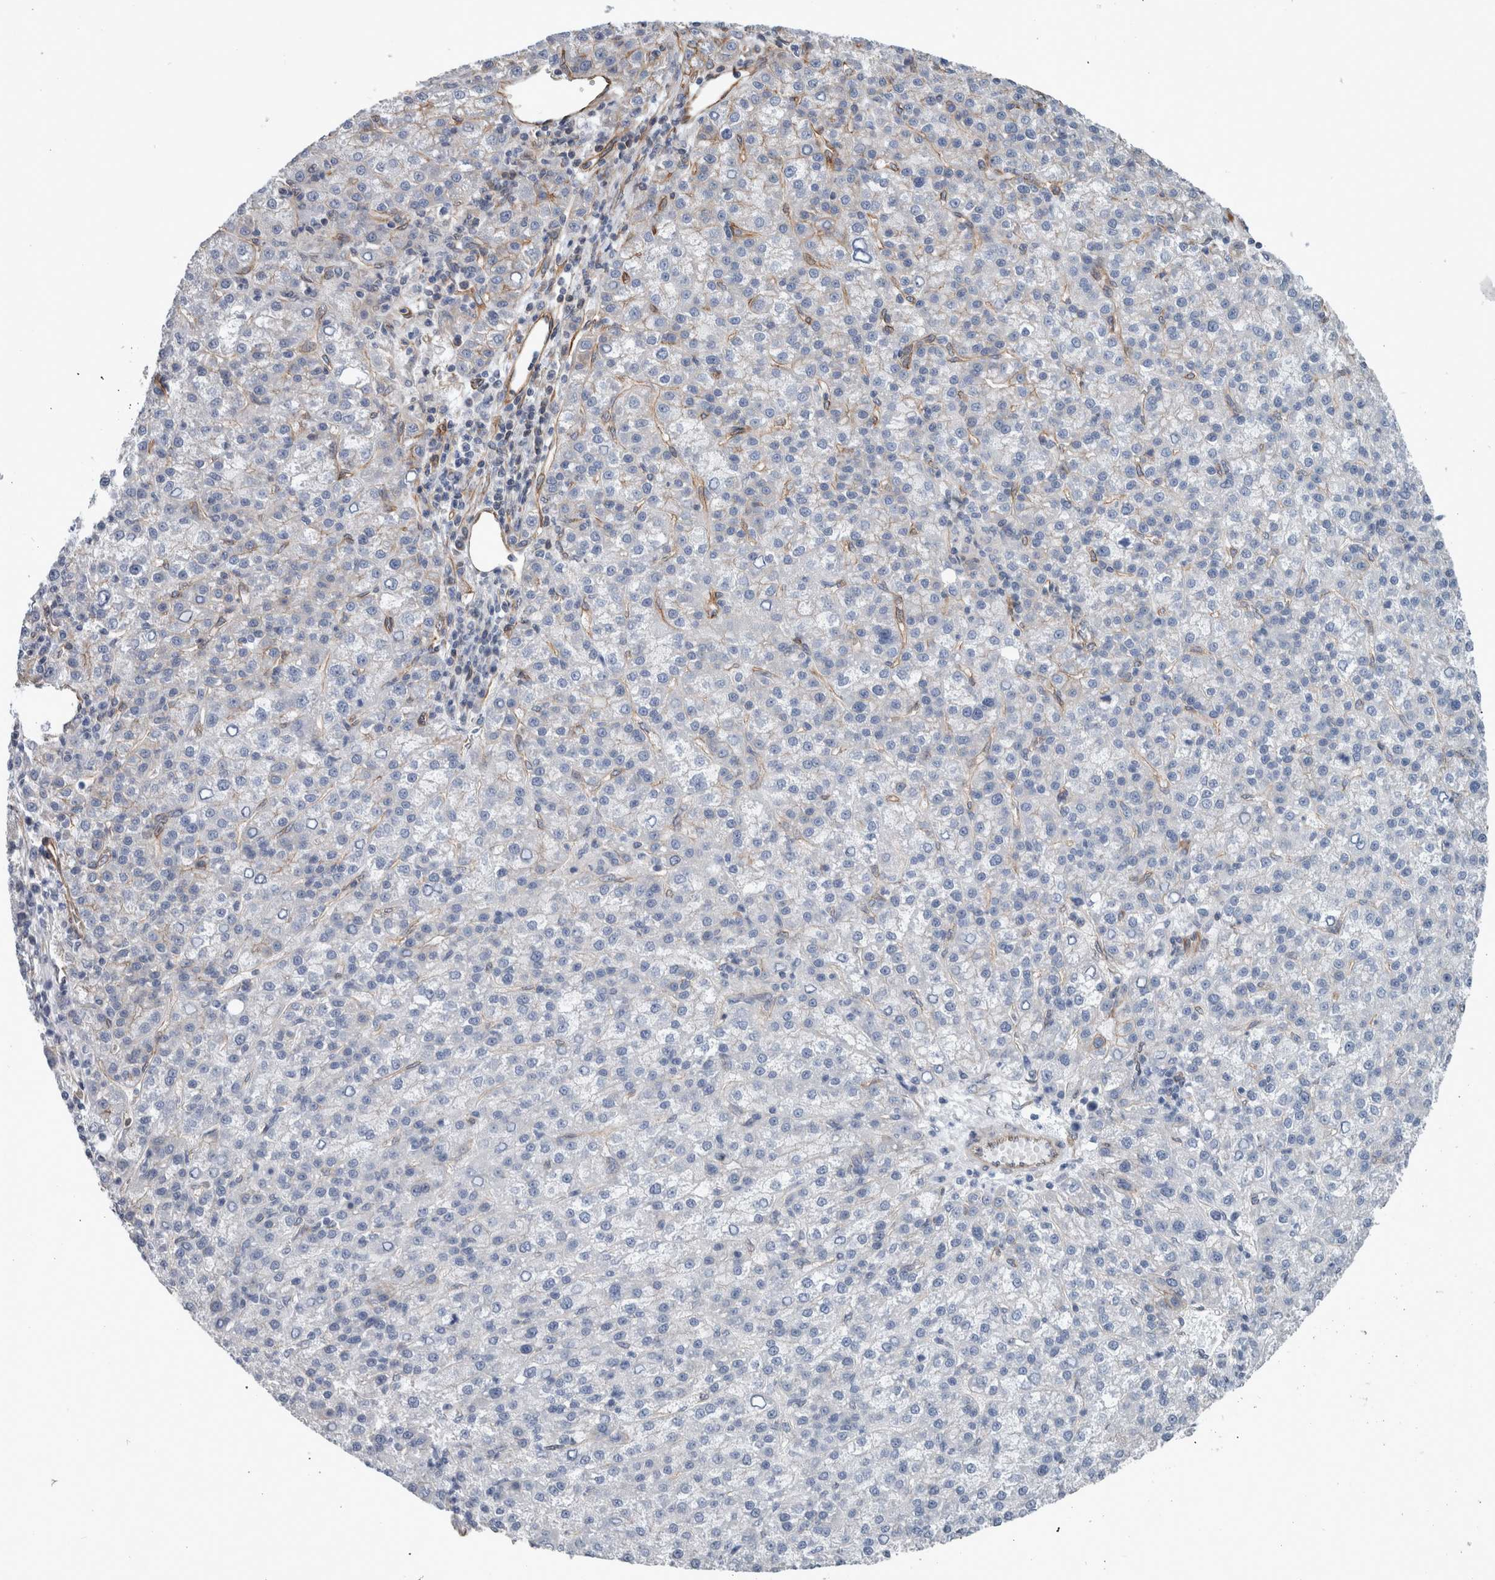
{"staining": {"intensity": "negative", "quantity": "none", "location": "none"}, "tissue": "liver cancer", "cell_type": "Tumor cells", "image_type": "cancer", "snomed": [{"axis": "morphology", "description": "Carcinoma, Hepatocellular, NOS"}, {"axis": "topography", "description": "Liver"}], "caption": "IHC image of human liver cancer (hepatocellular carcinoma) stained for a protein (brown), which displays no expression in tumor cells.", "gene": "PLEC", "patient": {"sex": "female", "age": 58}}